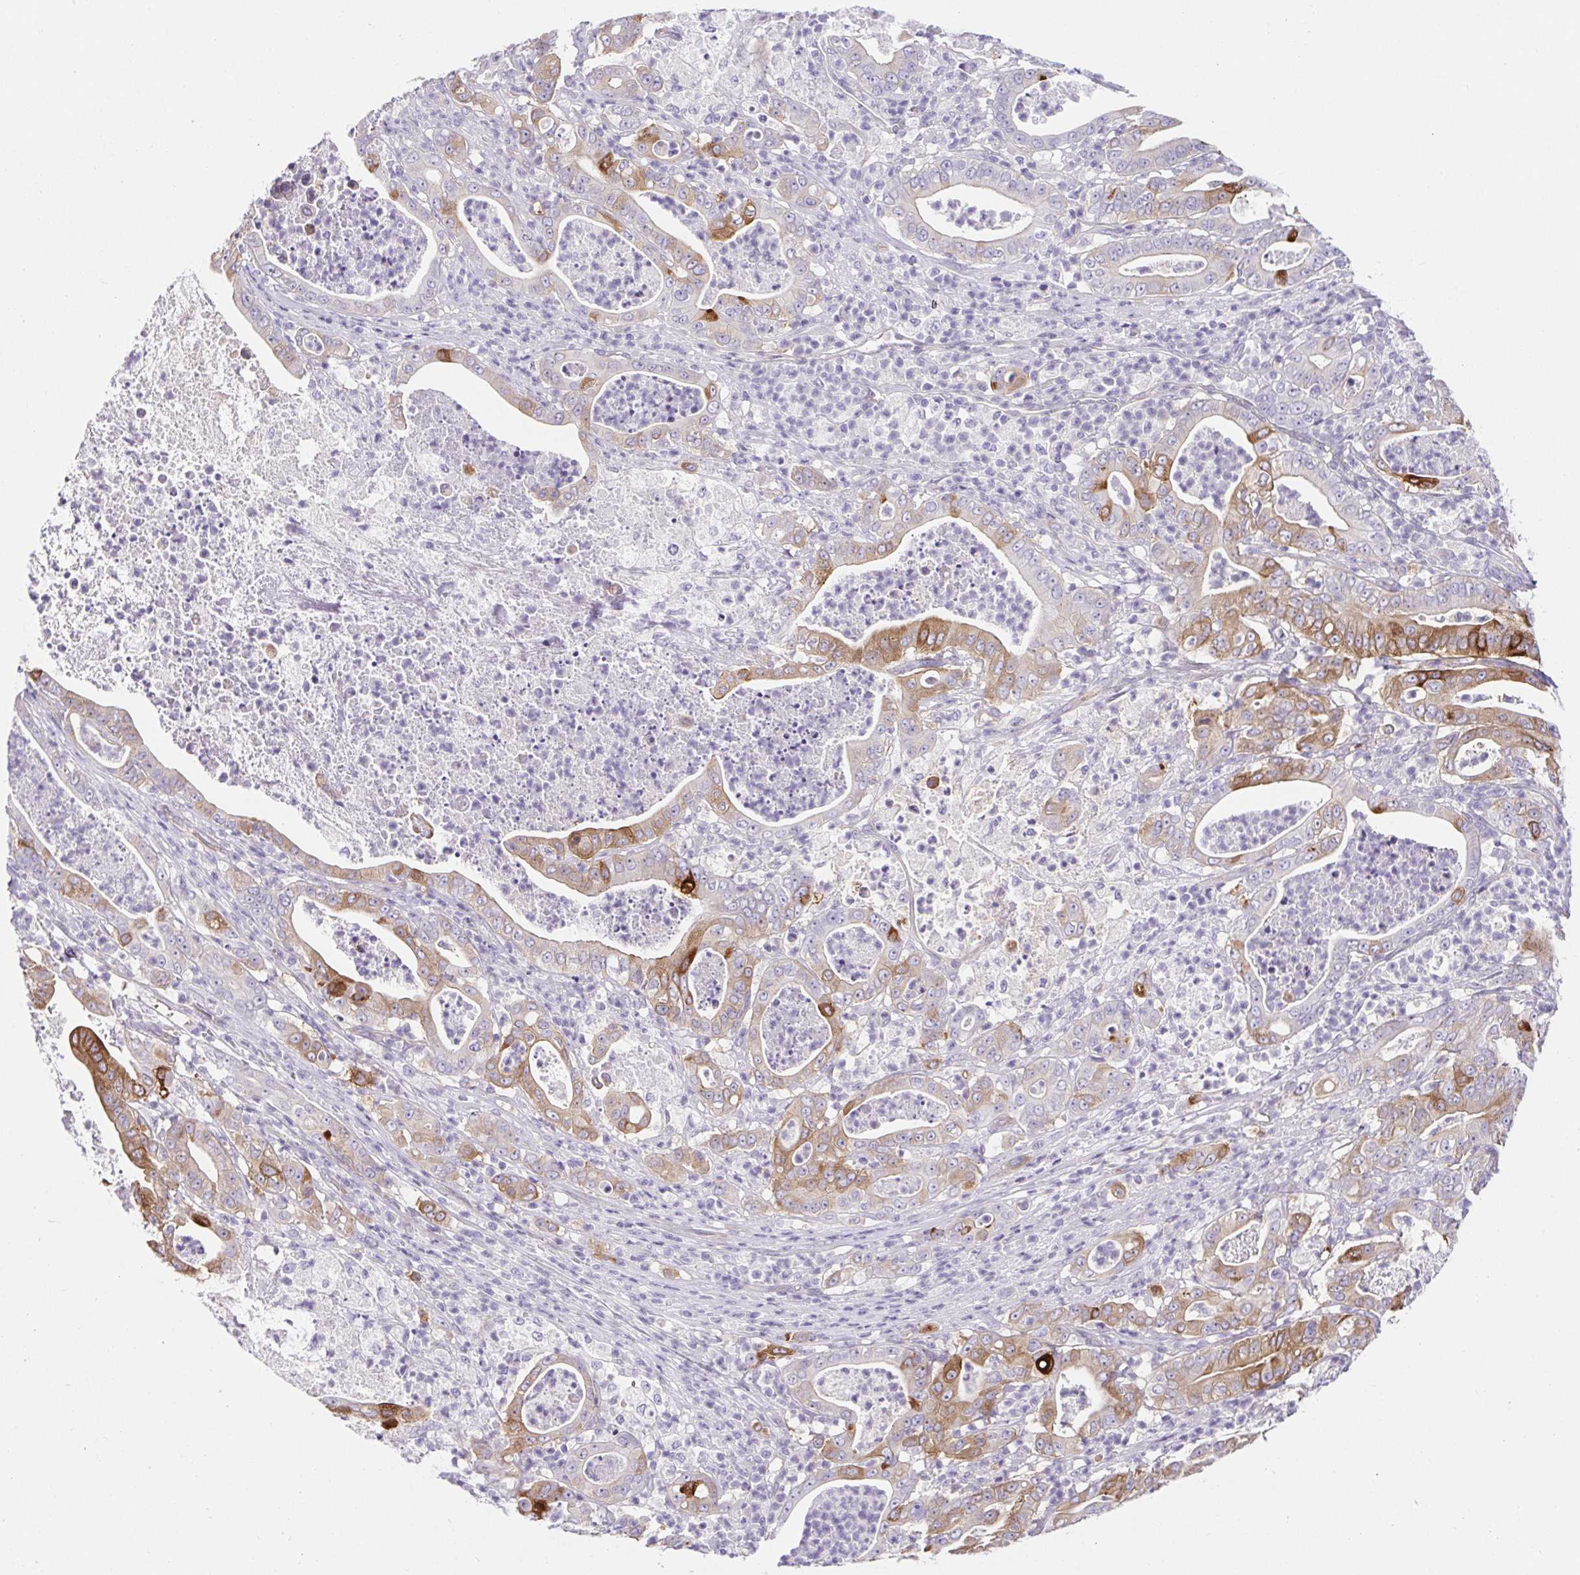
{"staining": {"intensity": "strong", "quantity": "<25%", "location": "cytoplasmic/membranous"}, "tissue": "pancreatic cancer", "cell_type": "Tumor cells", "image_type": "cancer", "snomed": [{"axis": "morphology", "description": "Adenocarcinoma, NOS"}, {"axis": "topography", "description": "Pancreas"}], "caption": "Brown immunohistochemical staining in human pancreatic adenocarcinoma reveals strong cytoplasmic/membranous staining in about <25% of tumor cells. (DAB (3,3'-diaminobenzidine) = brown stain, brightfield microscopy at high magnification).", "gene": "BCAS1", "patient": {"sex": "male", "age": 71}}